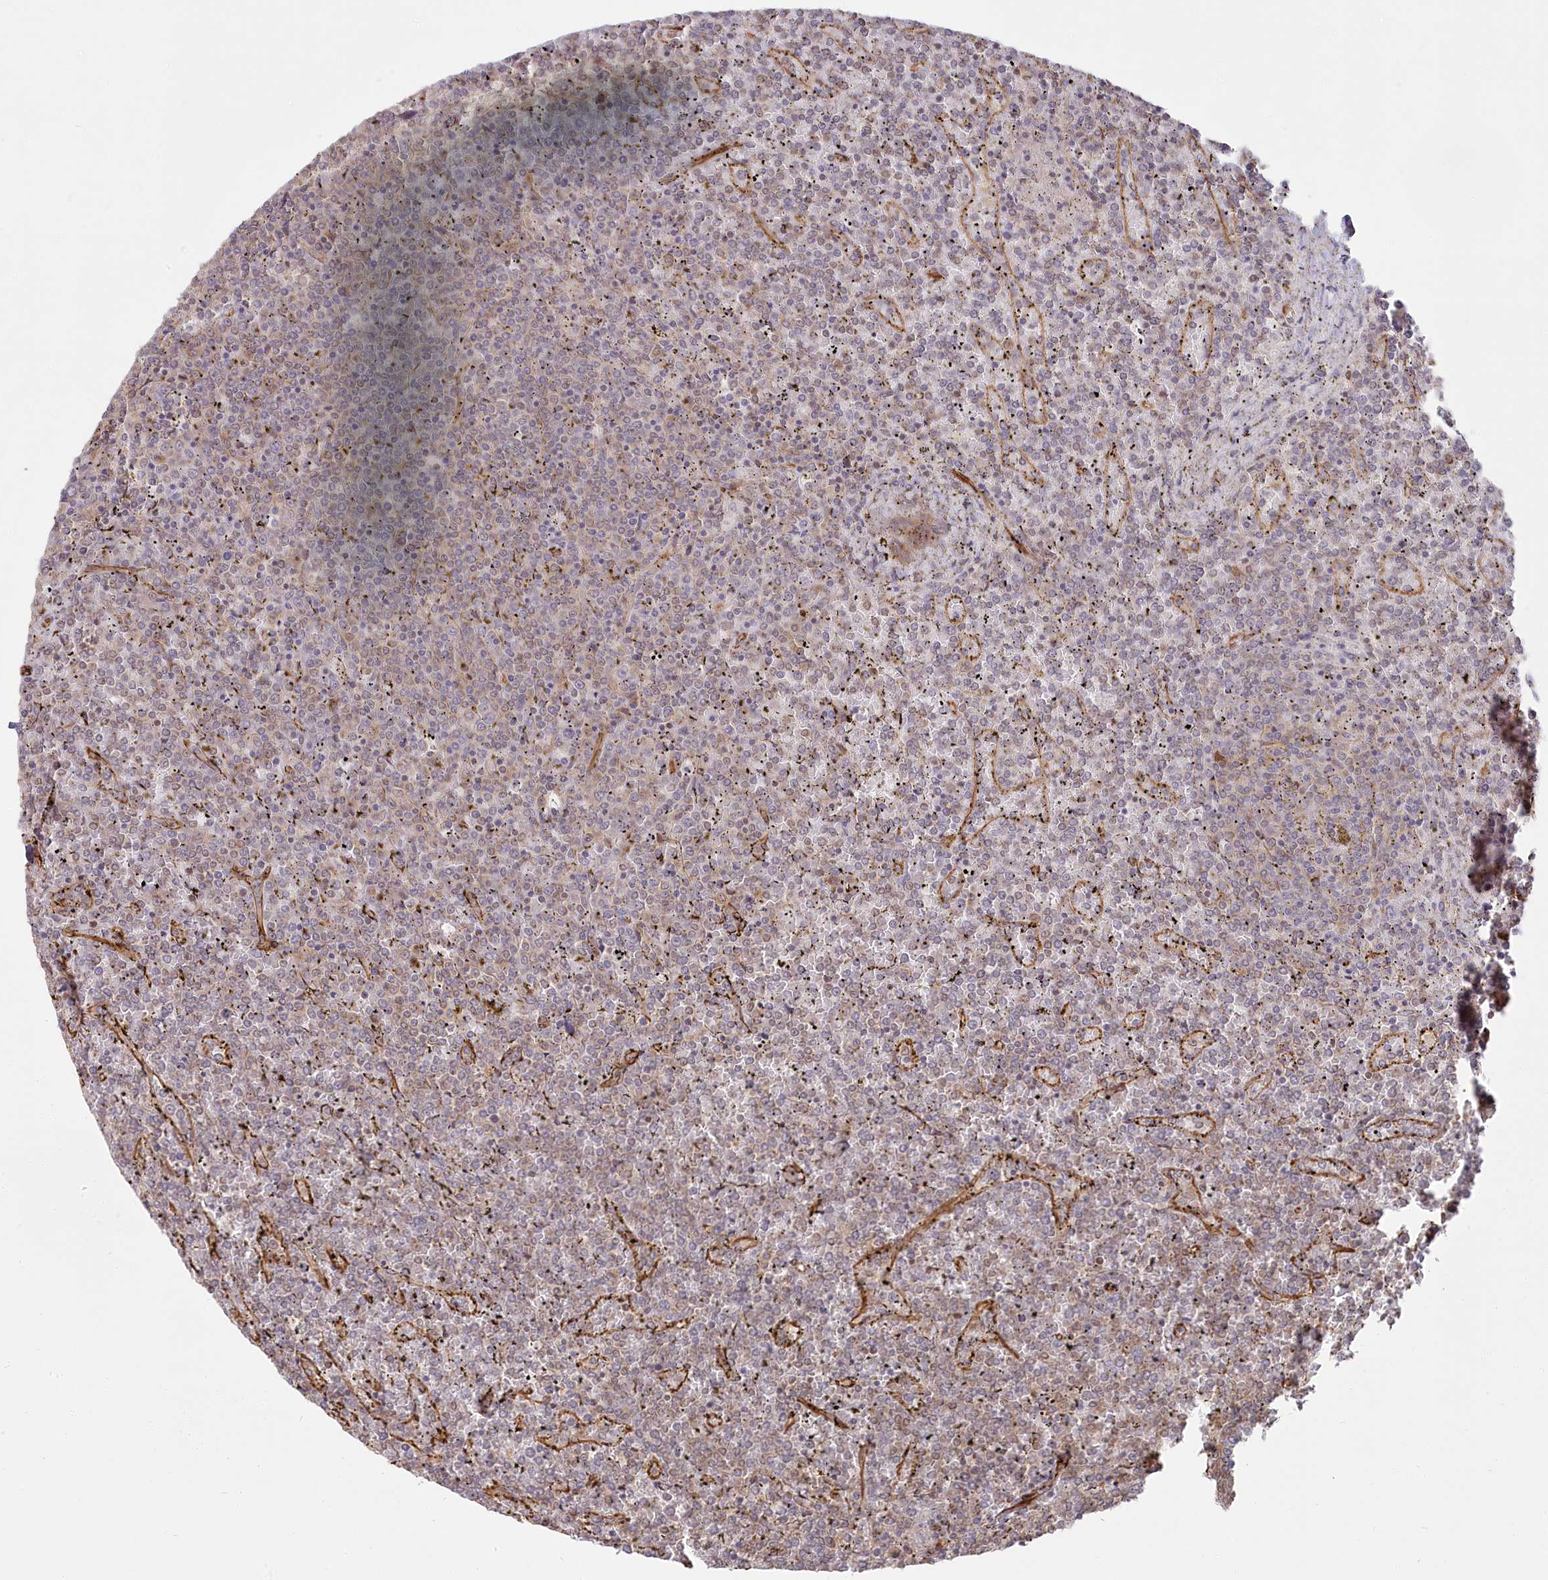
{"staining": {"intensity": "negative", "quantity": "none", "location": "none"}, "tissue": "lymphoma", "cell_type": "Tumor cells", "image_type": "cancer", "snomed": [{"axis": "morphology", "description": "Malignant lymphoma, non-Hodgkin's type, Low grade"}, {"axis": "topography", "description": "Spleen"}], "caption": "IHC micrograph of neoplastic tissue: lymphoma stained with DAB (3,3'-diaminobenzidine) displays no significant protein staining in tumor cells.", "gene": "TTC1", "patient": {"sex": "female", "age": 19}}